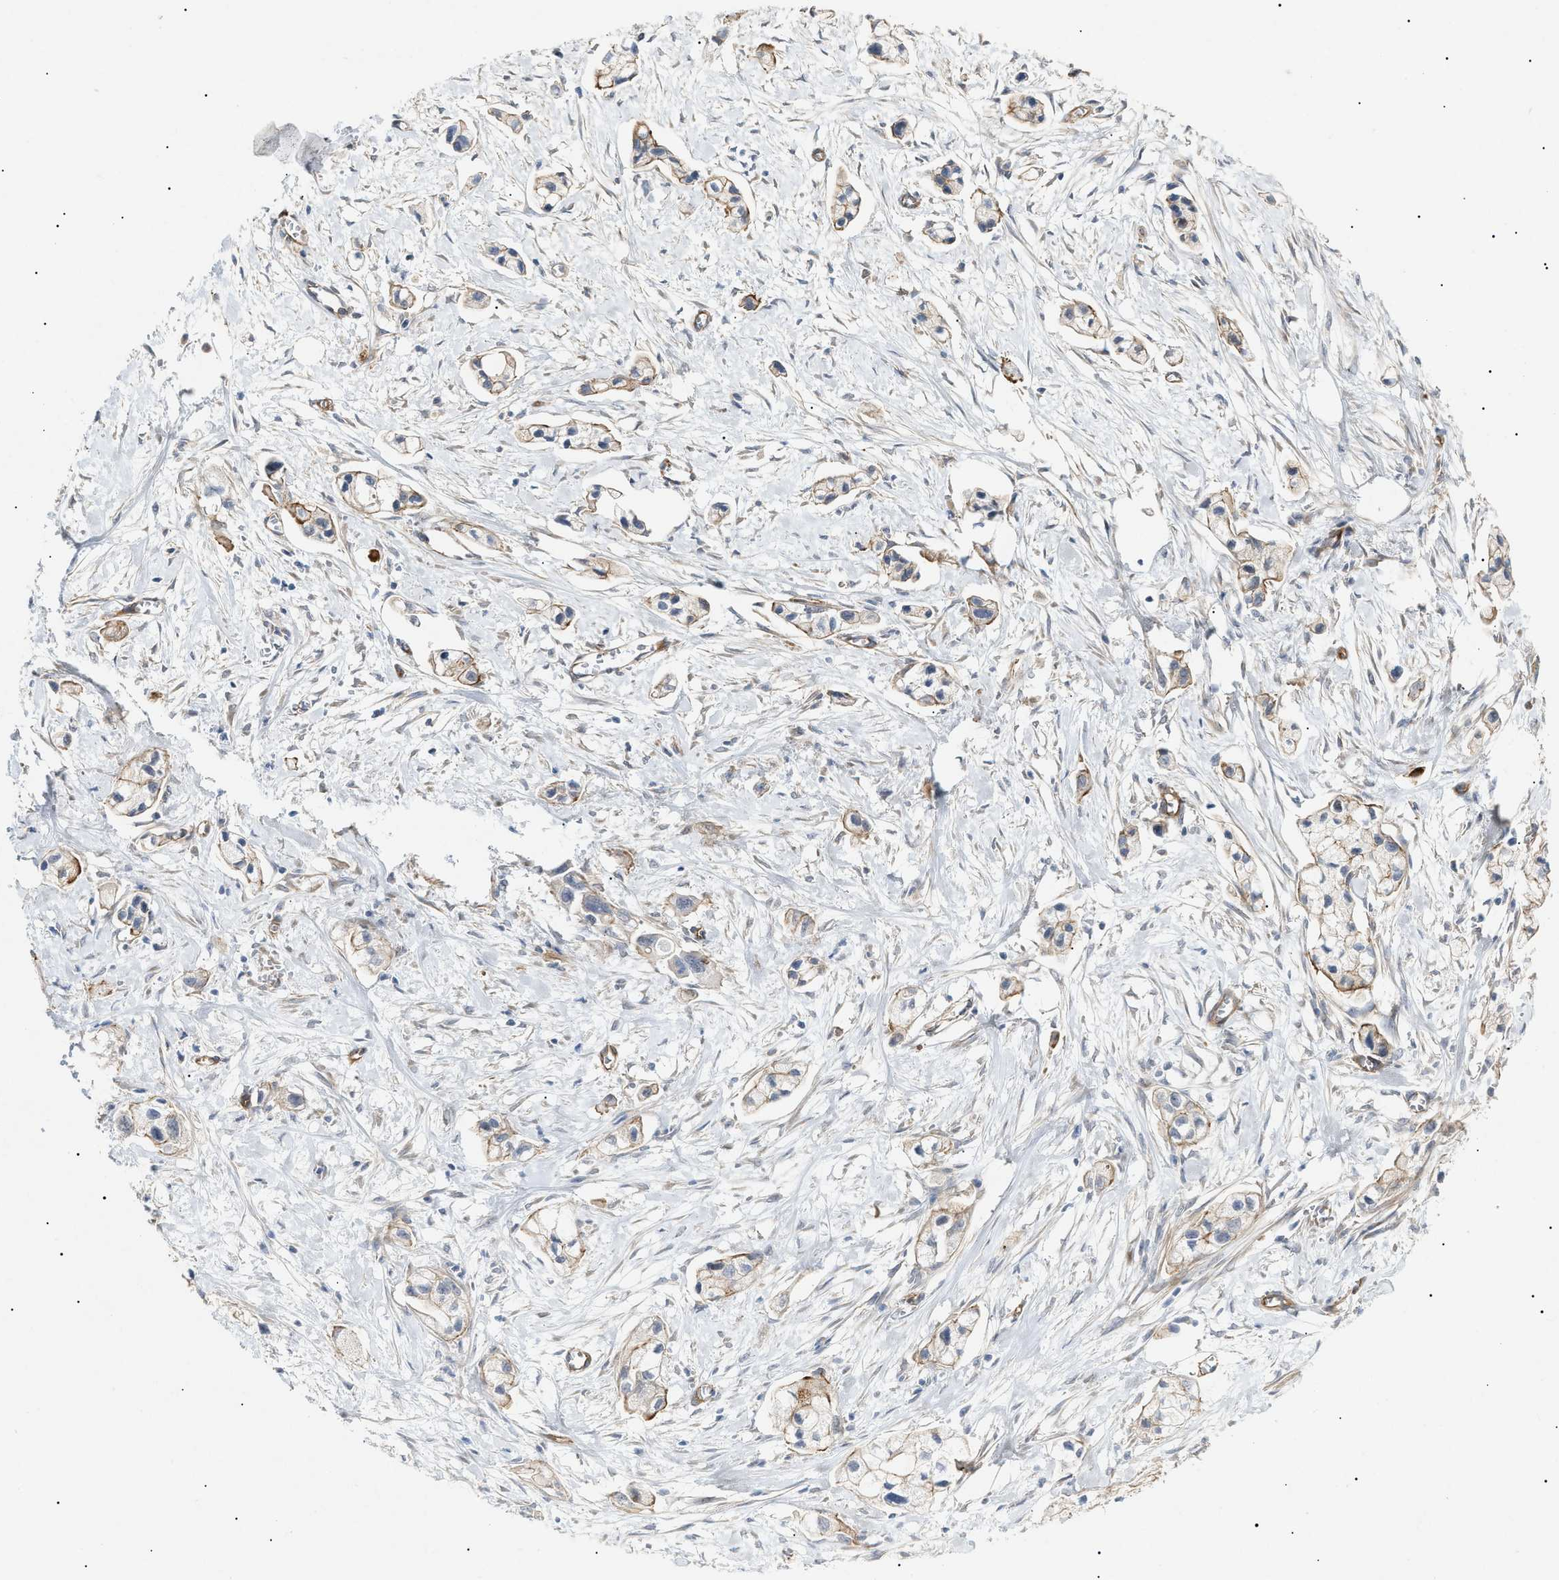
{"staining": {"intensity": "moderate", "quantity": "25%-75%", "location": "cytoplasmic/membranous"}, "tissue": "pancreatic cancer", "cell_type": "Tumor cells", "image_type": "cancer", "snomed": [{"axis": "morphology", "description": "Adenocarcinoma, NOS"}, {"axis": "topography", "description": "Pancreas"}], "caption": "Immunohistochemistry (IHC) photomicrograph of neoplastic tissue: pancreatic cancer stained using IHC reveals medium levels of moderate protein expression localized specifically in the cytoplasmic/membranous of tumor cells, appearing as a cytoplasmic/membranous brown color.", "gene": "ZFHX2", "patient": {"sex": "male", "age": 74}}